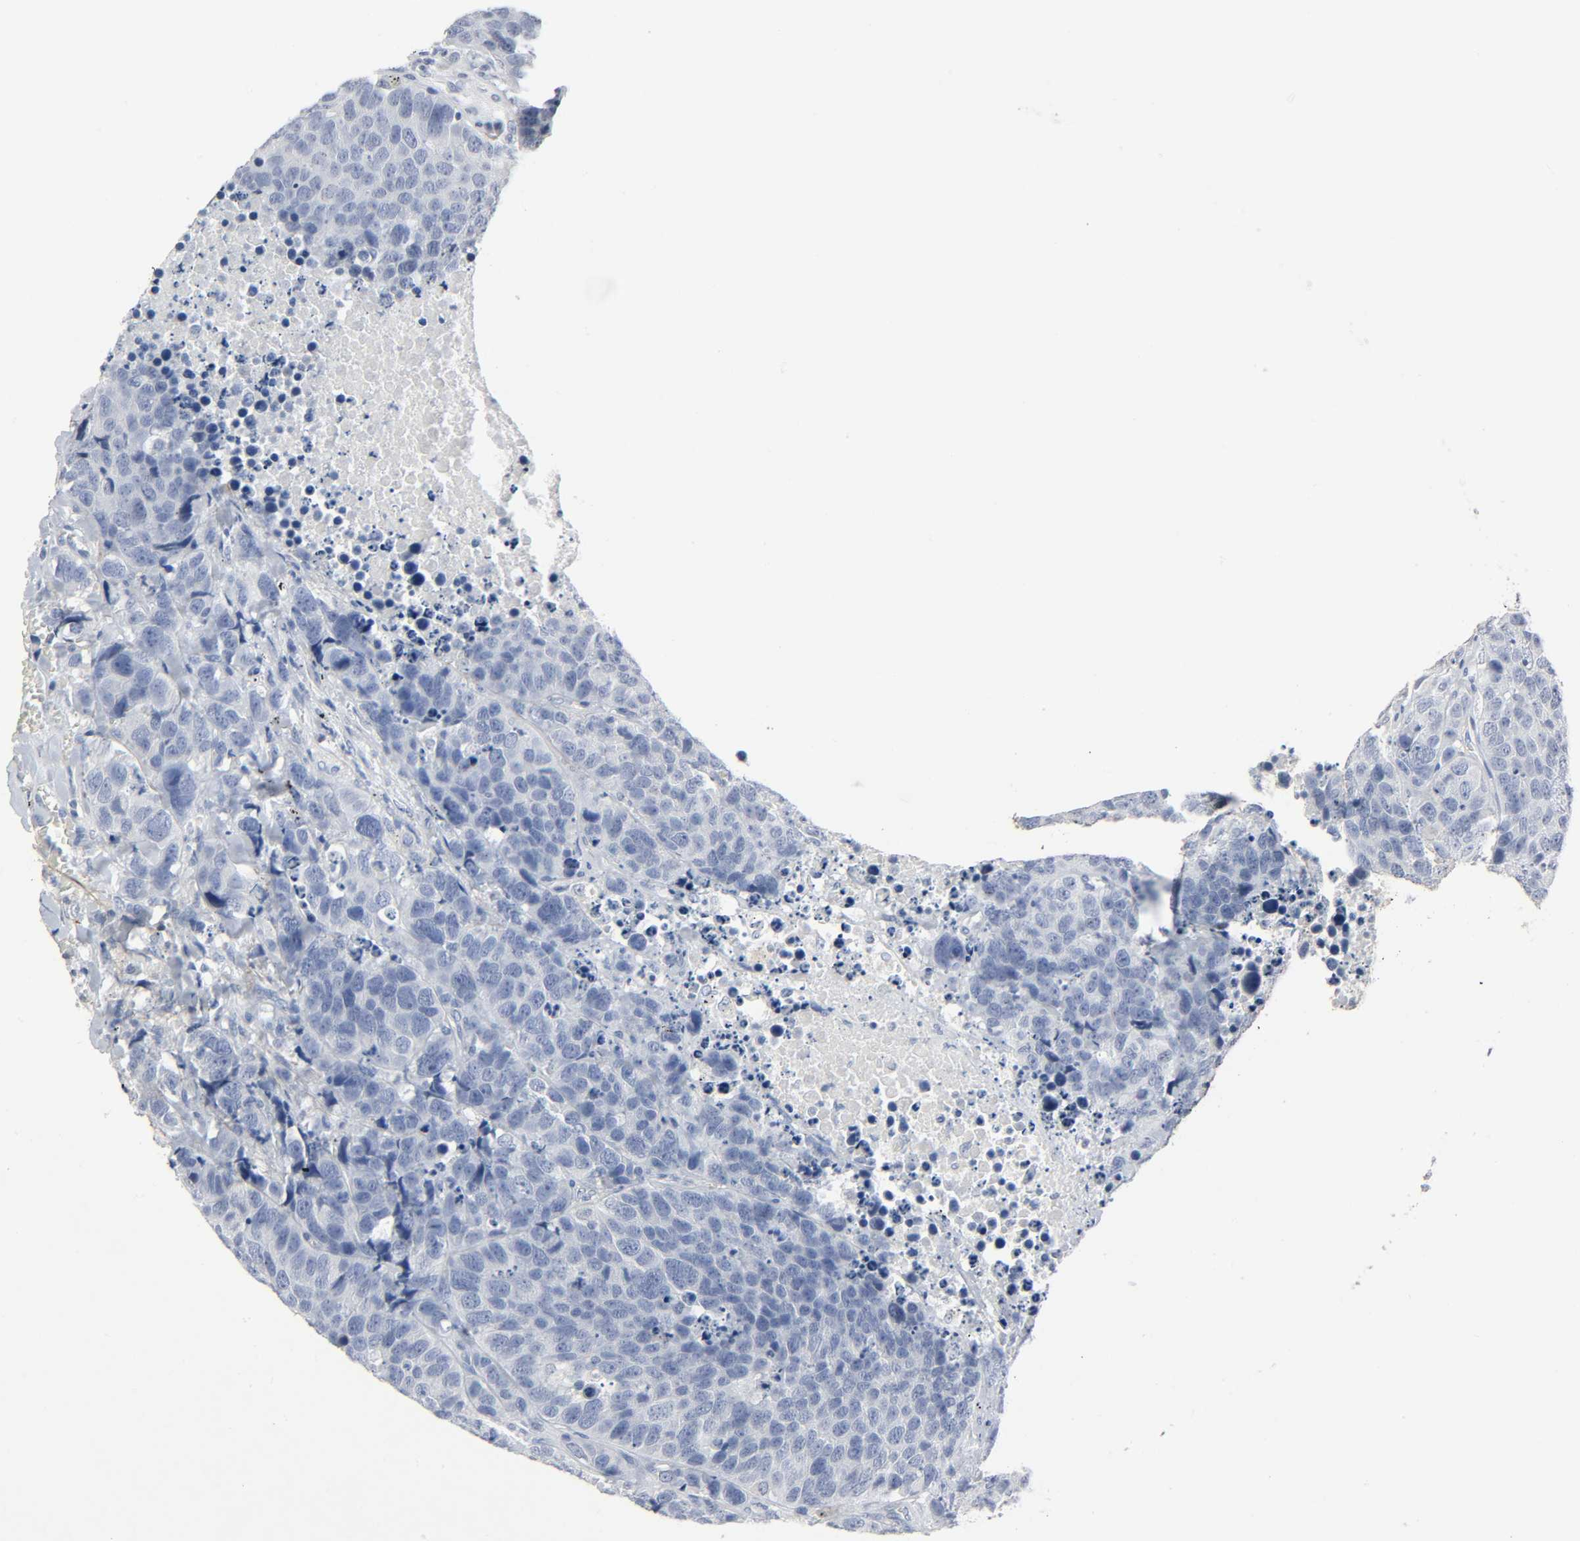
{"staining": {"intensity": "negative", "quantity": "none", "location": "none"}, "tissue": "carcinoid", "cell_type": "Tumor cells", "image_type": "cancer", "snomed": [{"axis": "morphology", "description": "Carcinoid, malignant, NOS"}, {"axis": "topography", "description": "Lung"}], "caption": "Immunohistochemical staining of carcinoid exhibits no significant positivity in tumor cells.", "gene": "FBLN5", "patient": {"sex": "male", "age": 60}}